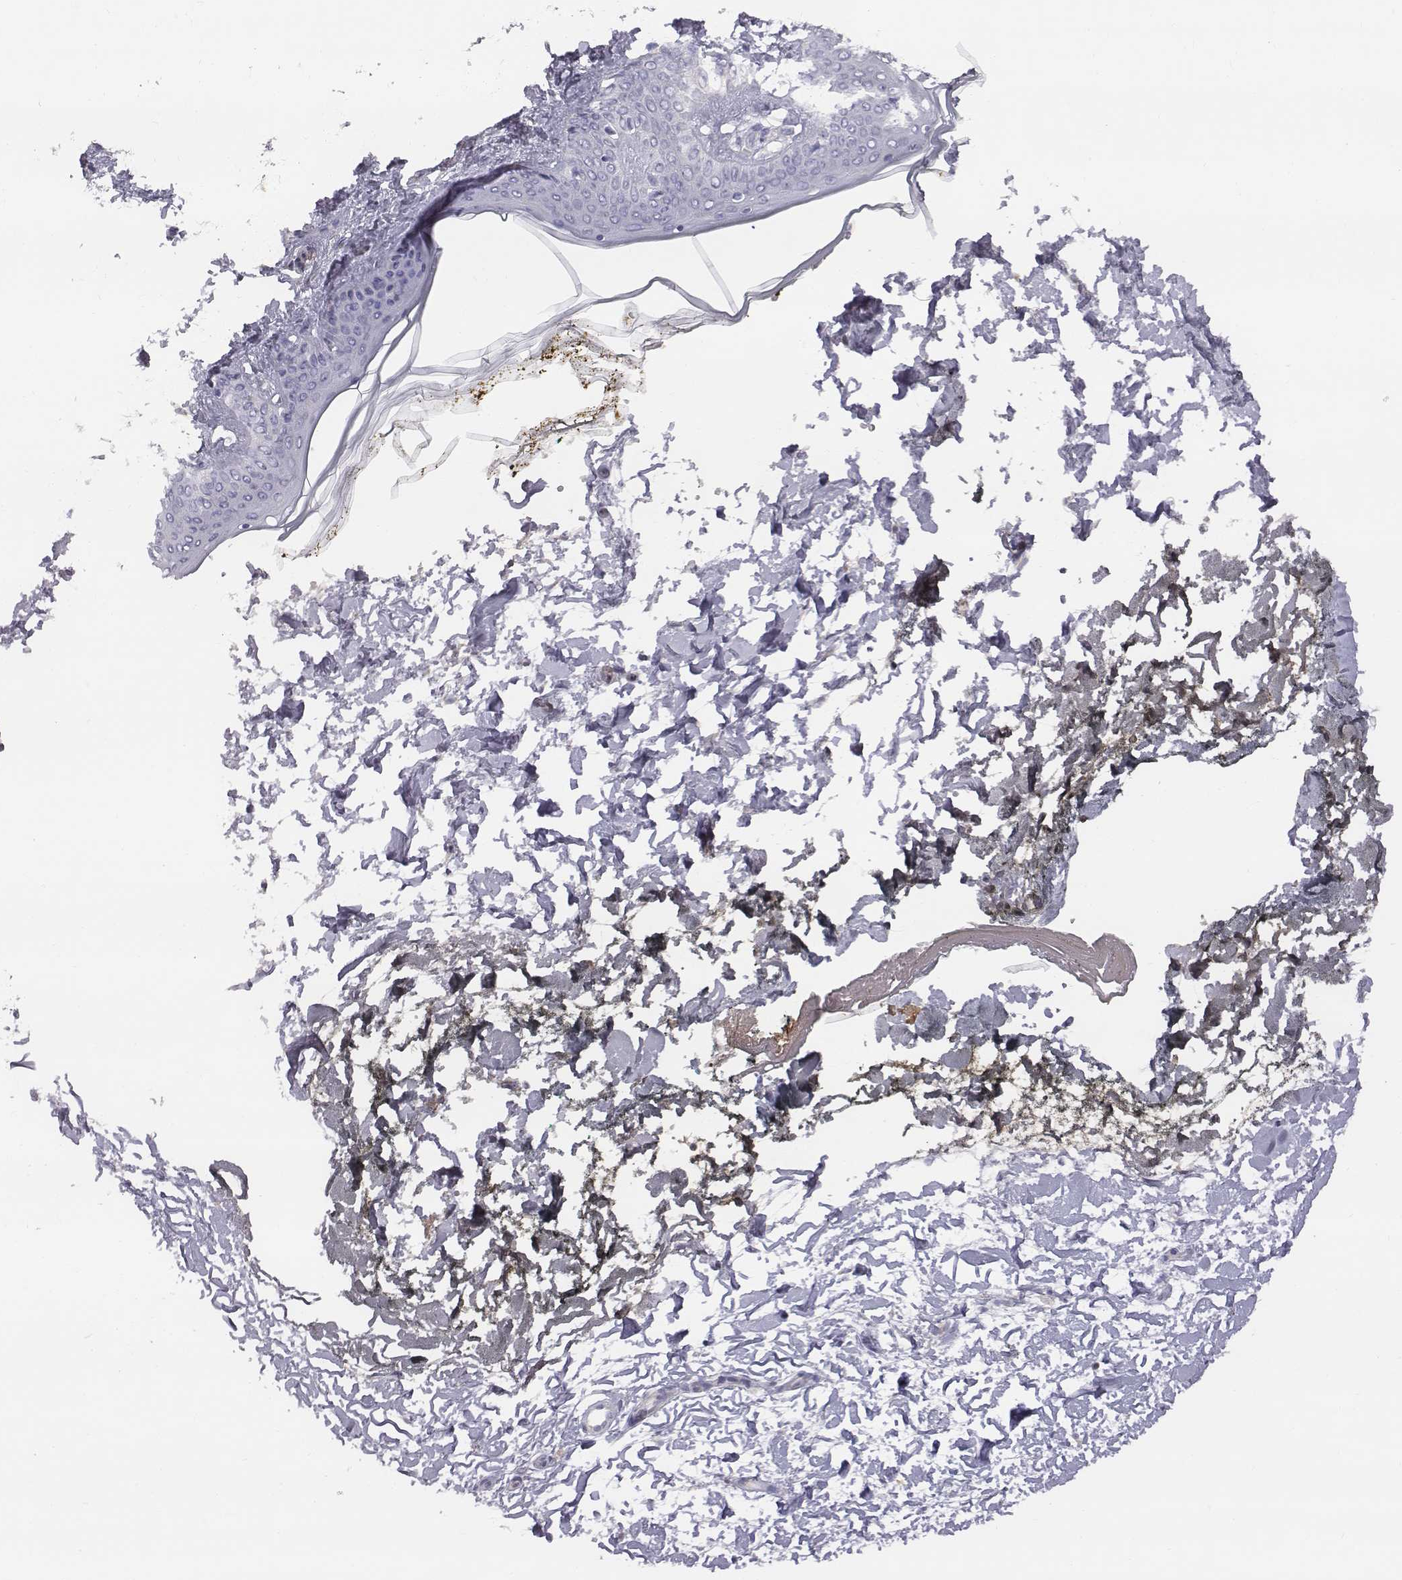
{"staining": {"intensity": "negative", "quantity": "none", "location": "none"}, "tissue": "skin", "cell_type": "Fibroblasts", "image_type": "normal", "snomed": [{"axis": "morphology", "description": "Normal tissue, NOS"}, {"axis": "topography", "description": "Skin"}], "caption": "IHC histopathology image of benign skin: skin stained with DAB (3,3'-diaminobenzidine) demonstrates no significant protein positivity in fibroblasts. Brightfield microscopy of IHC stained with DAB (3,3'-diaminobenzidine) (brown) and hematoxylin (blue), captured at high magnification.", "gene": "C6orf58", "patient": {"sex": "female", "age": 34}}